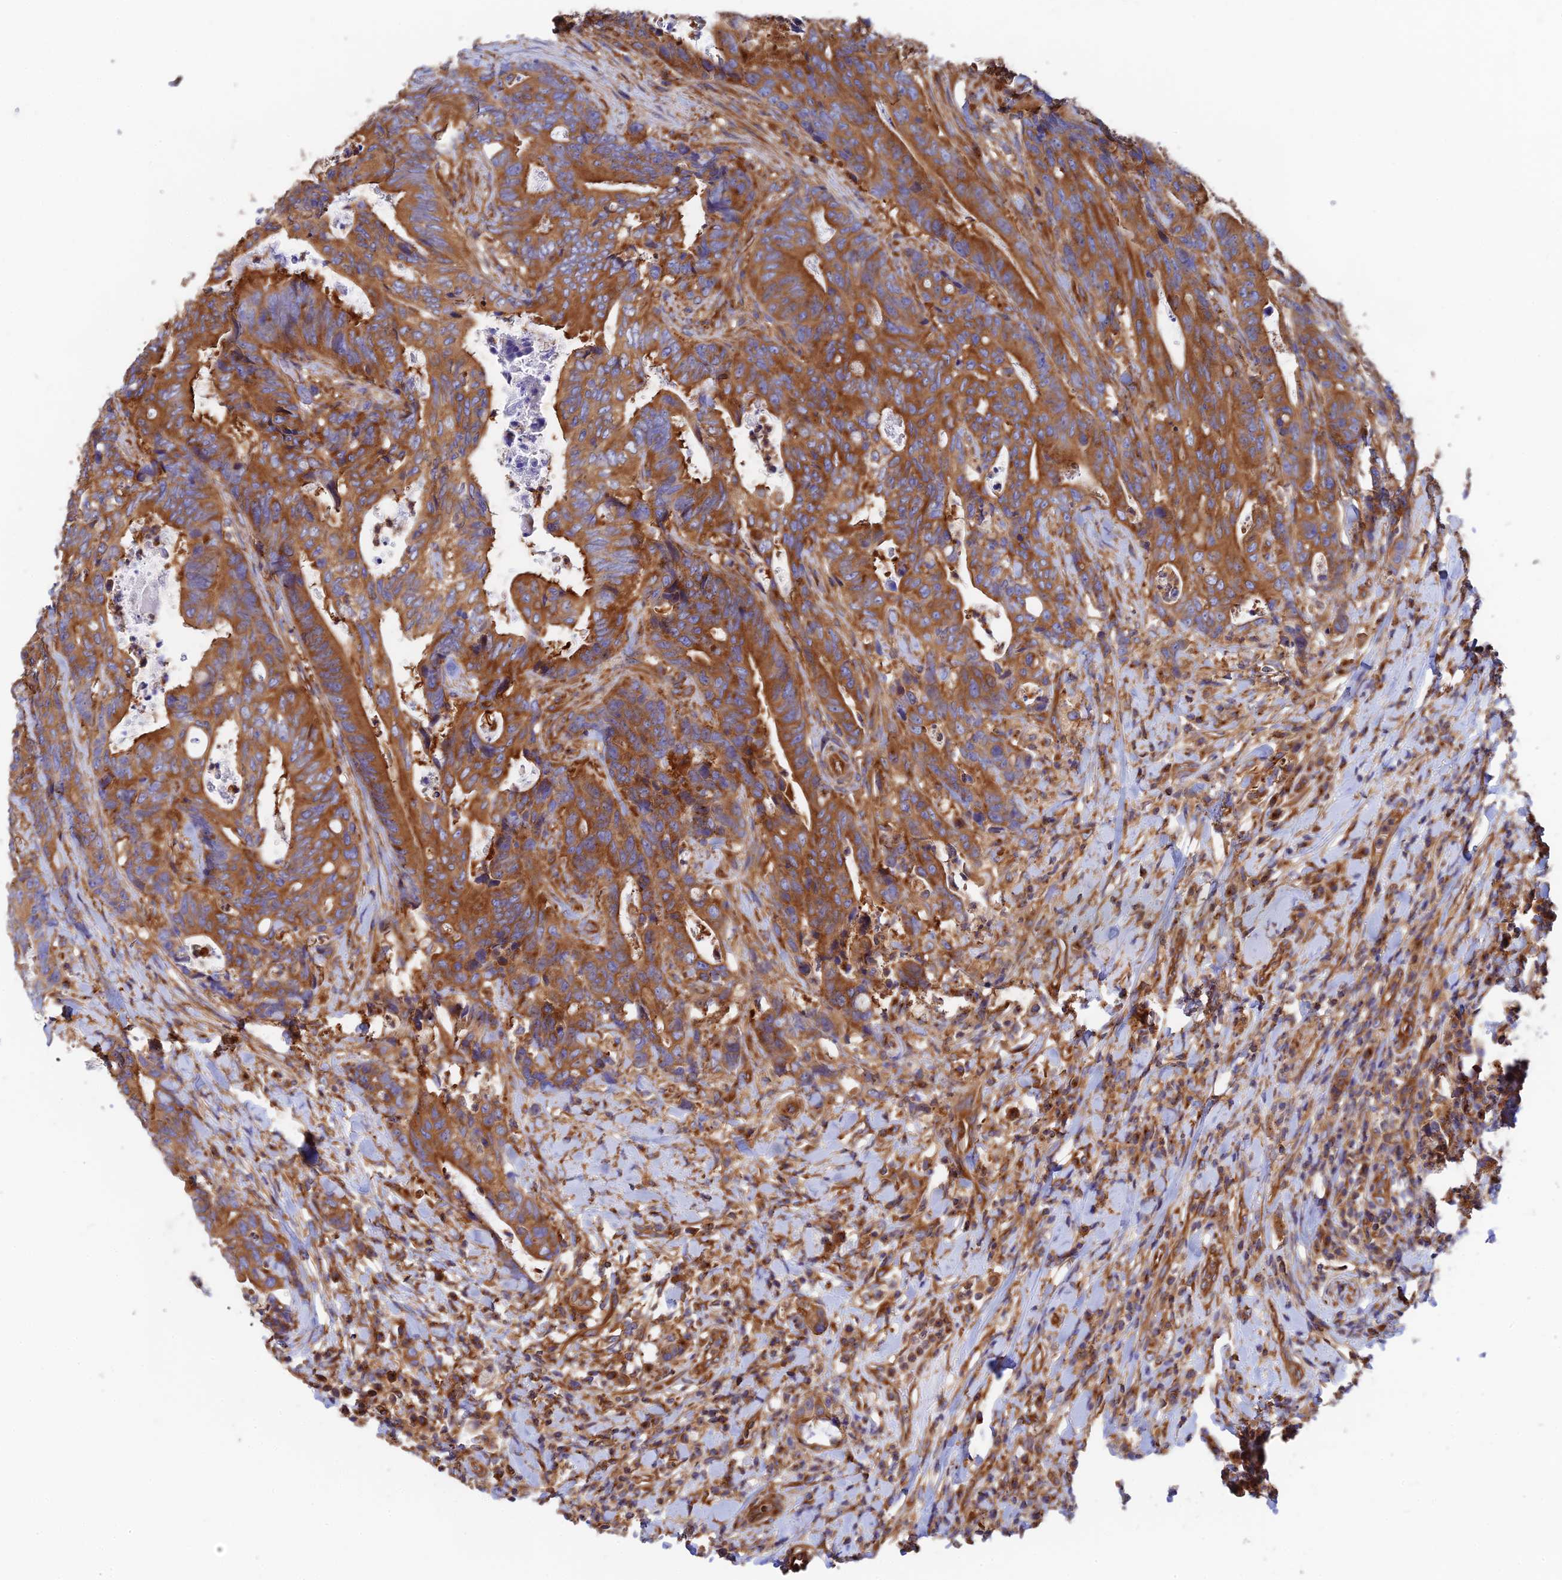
{"staining": {"intensity": "strong", "quantity": ">75%", "location": "cytoplasmic/membranous"}, "tissue": "colorectal cancer", "cell_type": "Tumor cells", "image_type": "cancer", "snomed": [{"axis": "morphology", "description": "Adenocarcinoma, NOS"}, {"axis": "topography", "description": "Colon"}], "caption": "A photomicrograph of human colorectal cancer (adenocarcinoma) stained for a protein demonstrates strong cytoplasmic/membranous brown staining in tumor cells.", "gene": "DCTN2", "patient": {"sex": "female", "age": 82}}